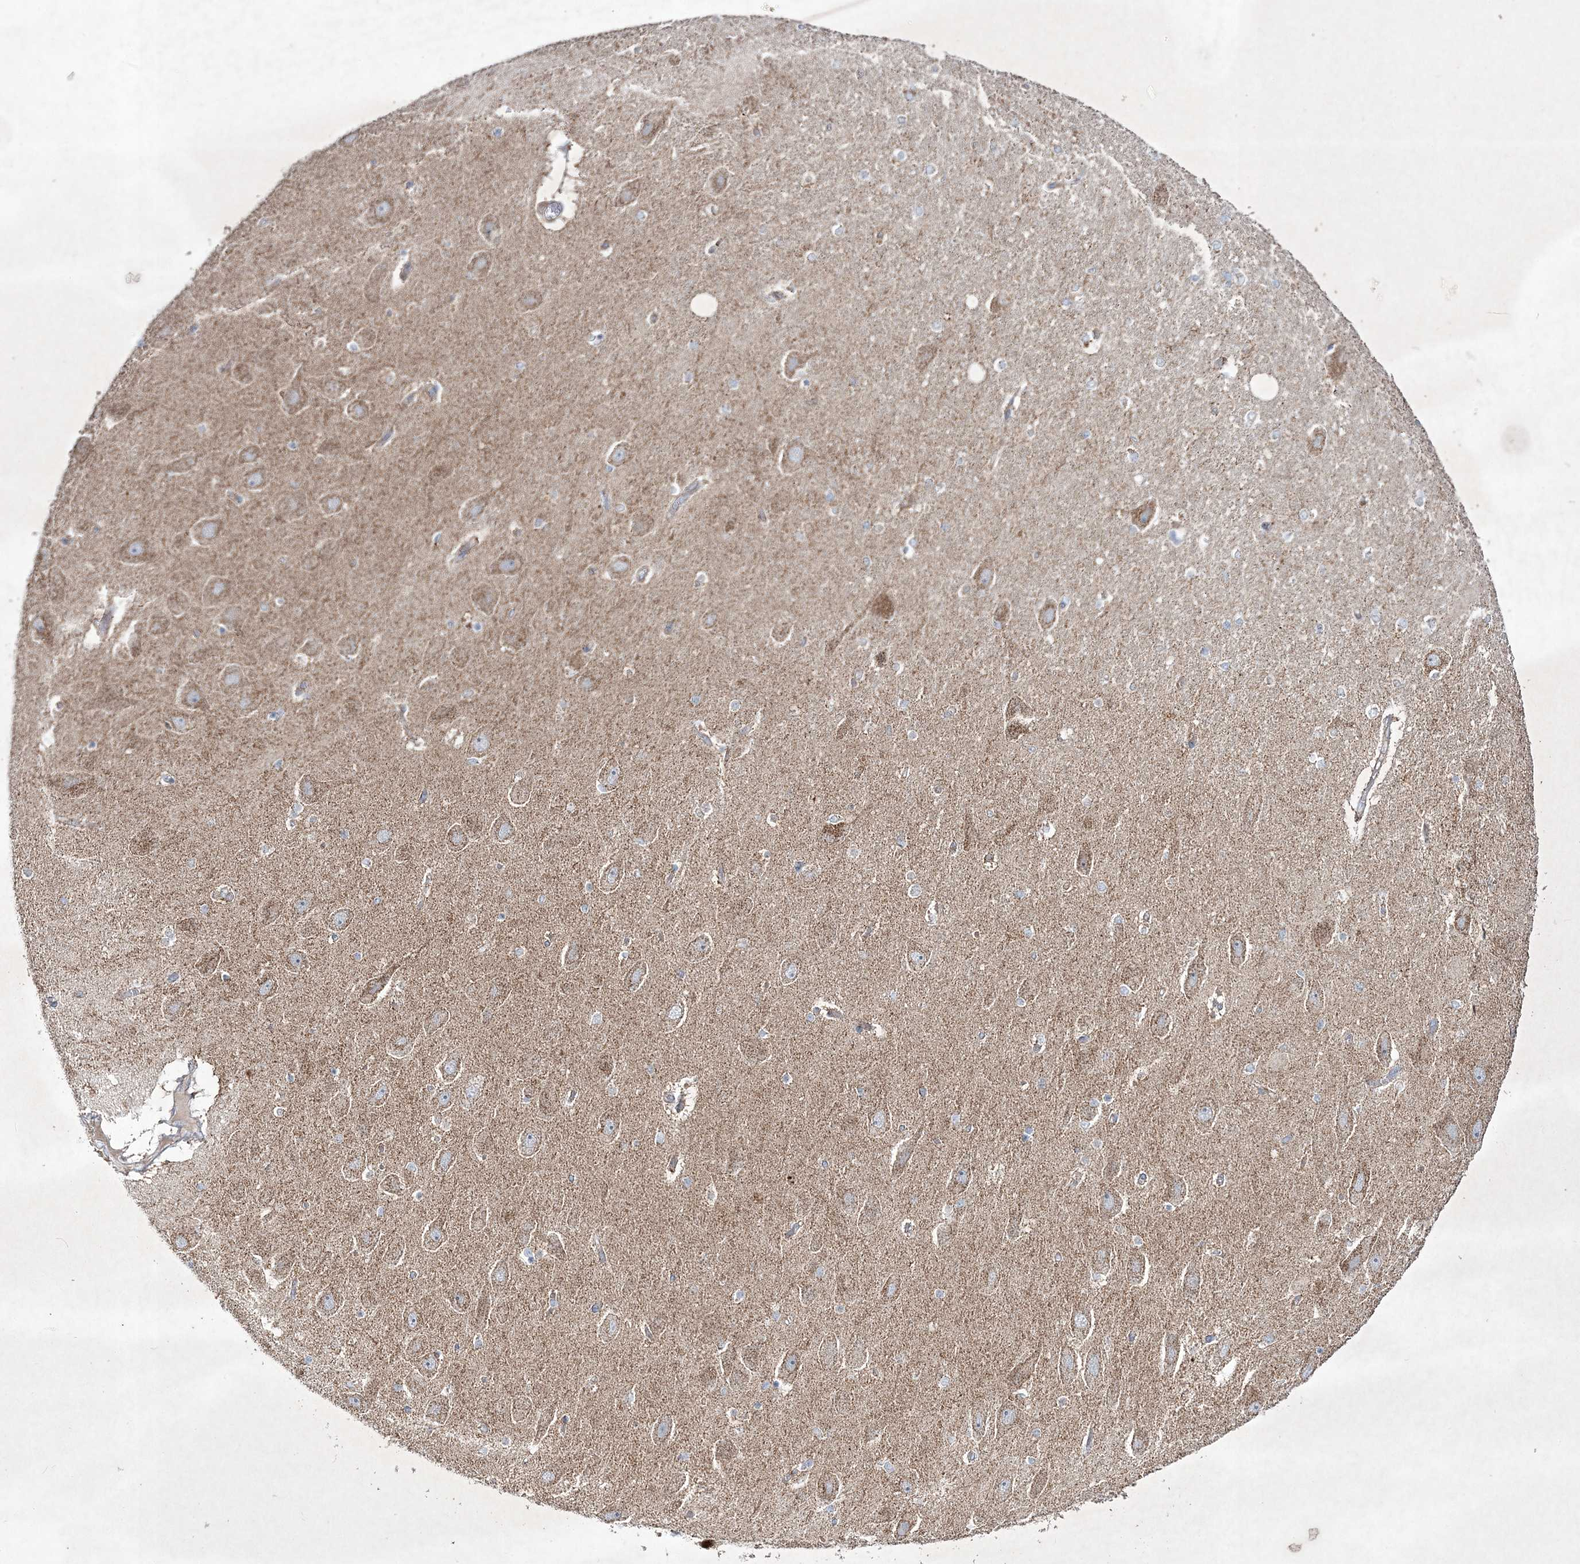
{"staining": {"intensity": "moderate", "quantity": "<25%", "location": "cytoplasmic/membranous"}, "tissue": "hippocampus", "cell_type": "Glial cells", "image_type": "normal", "snomed": [{"axis": "morphology", "description": "Normal tissue, NOS"}, {"axis": "topography", "description": "Hippocampus"}], "caption": "Moderate cytoplasmic/membranous positivity is seen in approximately <25% of glial cells in normal hippocampus.", "gene": "RICTOR", "patient": {"sex": "female", "age": 54}}